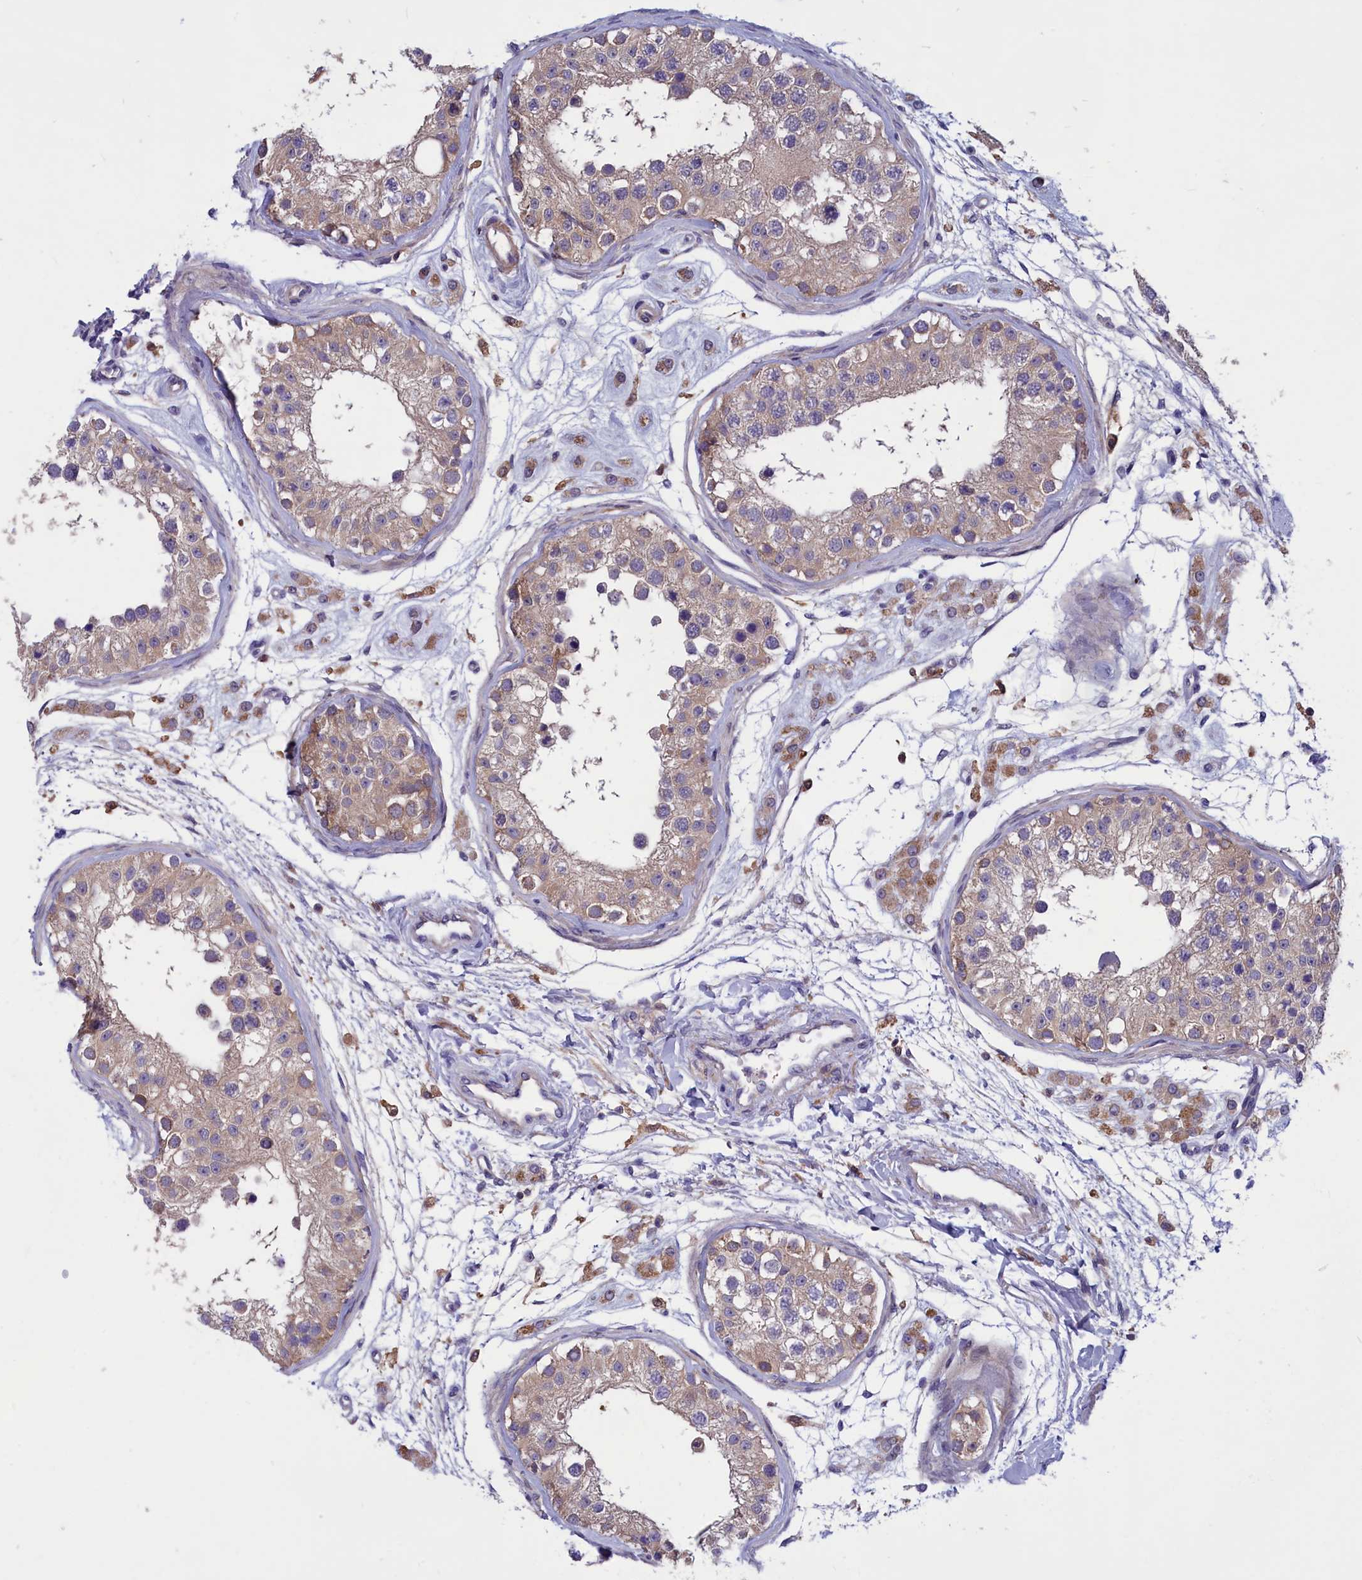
{"staining": {"intensity": "weak", "quantity": "25%-75%", "location": "cytoplasmic/membranous"}, "tissue": "testis", "cell_type": "Cells in seminiferous ducts", "image_type": "normal", "snomed": [{"axis": "morphology", "description": "Normal tissue, NOS"}, {"axis": "morphology", "description": "Adenocarcinoma, metastatic, NOS"}, {"axis": "topography", "description": "Testis"}], "caption": "The histopathology image exhibits immunohistochemical staining of normal testis. There is weak cytoplasmic/membranous expression is present in approximately 25%-75% of cells in seminiferous ducts. The staining was performed using DAB, with brown indicating positive protein expression. Nuclei are stained blue with hematoxylin.", "gene": "AMDHD2", "patient": {"sex": "male", "age": 26}}